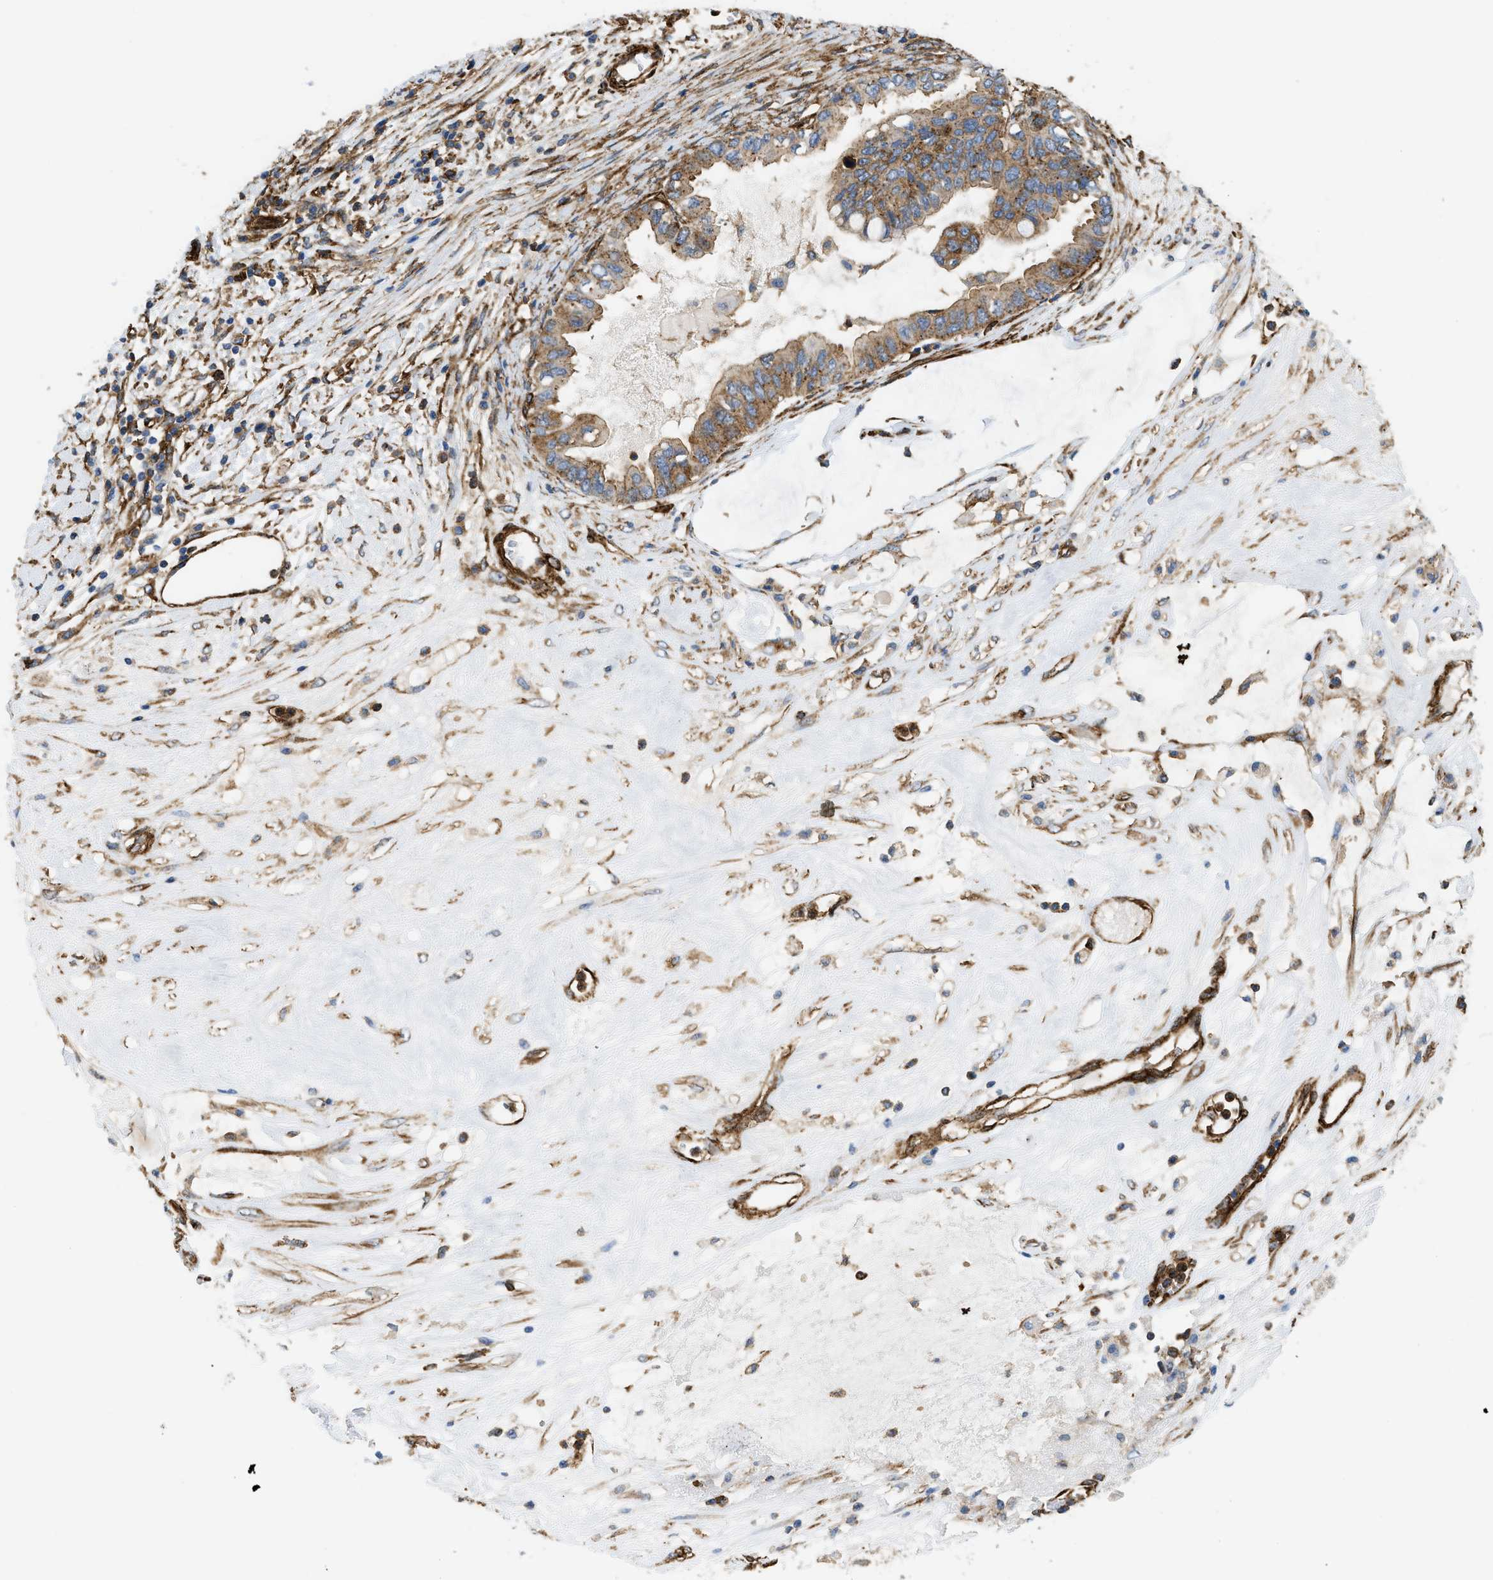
{"staining": {"intensity": "moderate", "quantity": ">75%", "location": "cytoplasmic/membranous"}, "tissue": "ovarian cancer", "cell_type": "Tumor cells", "image_type": "cancer", "snomed": [{"axis": "morphology", "description": "Cystadenocarcinoma, mucinous, NOS"}, {"axis": "topography", "description": "Ovary"}], "caption": "Ovarian cancer (mucinous cystadenocarcinoma) tissue exhibits moderate cytoplasmic/membranous staining in approximately >75% of tumor cells", "gene": "HIP1", "patient": {"sex": "female", "age": 80}}